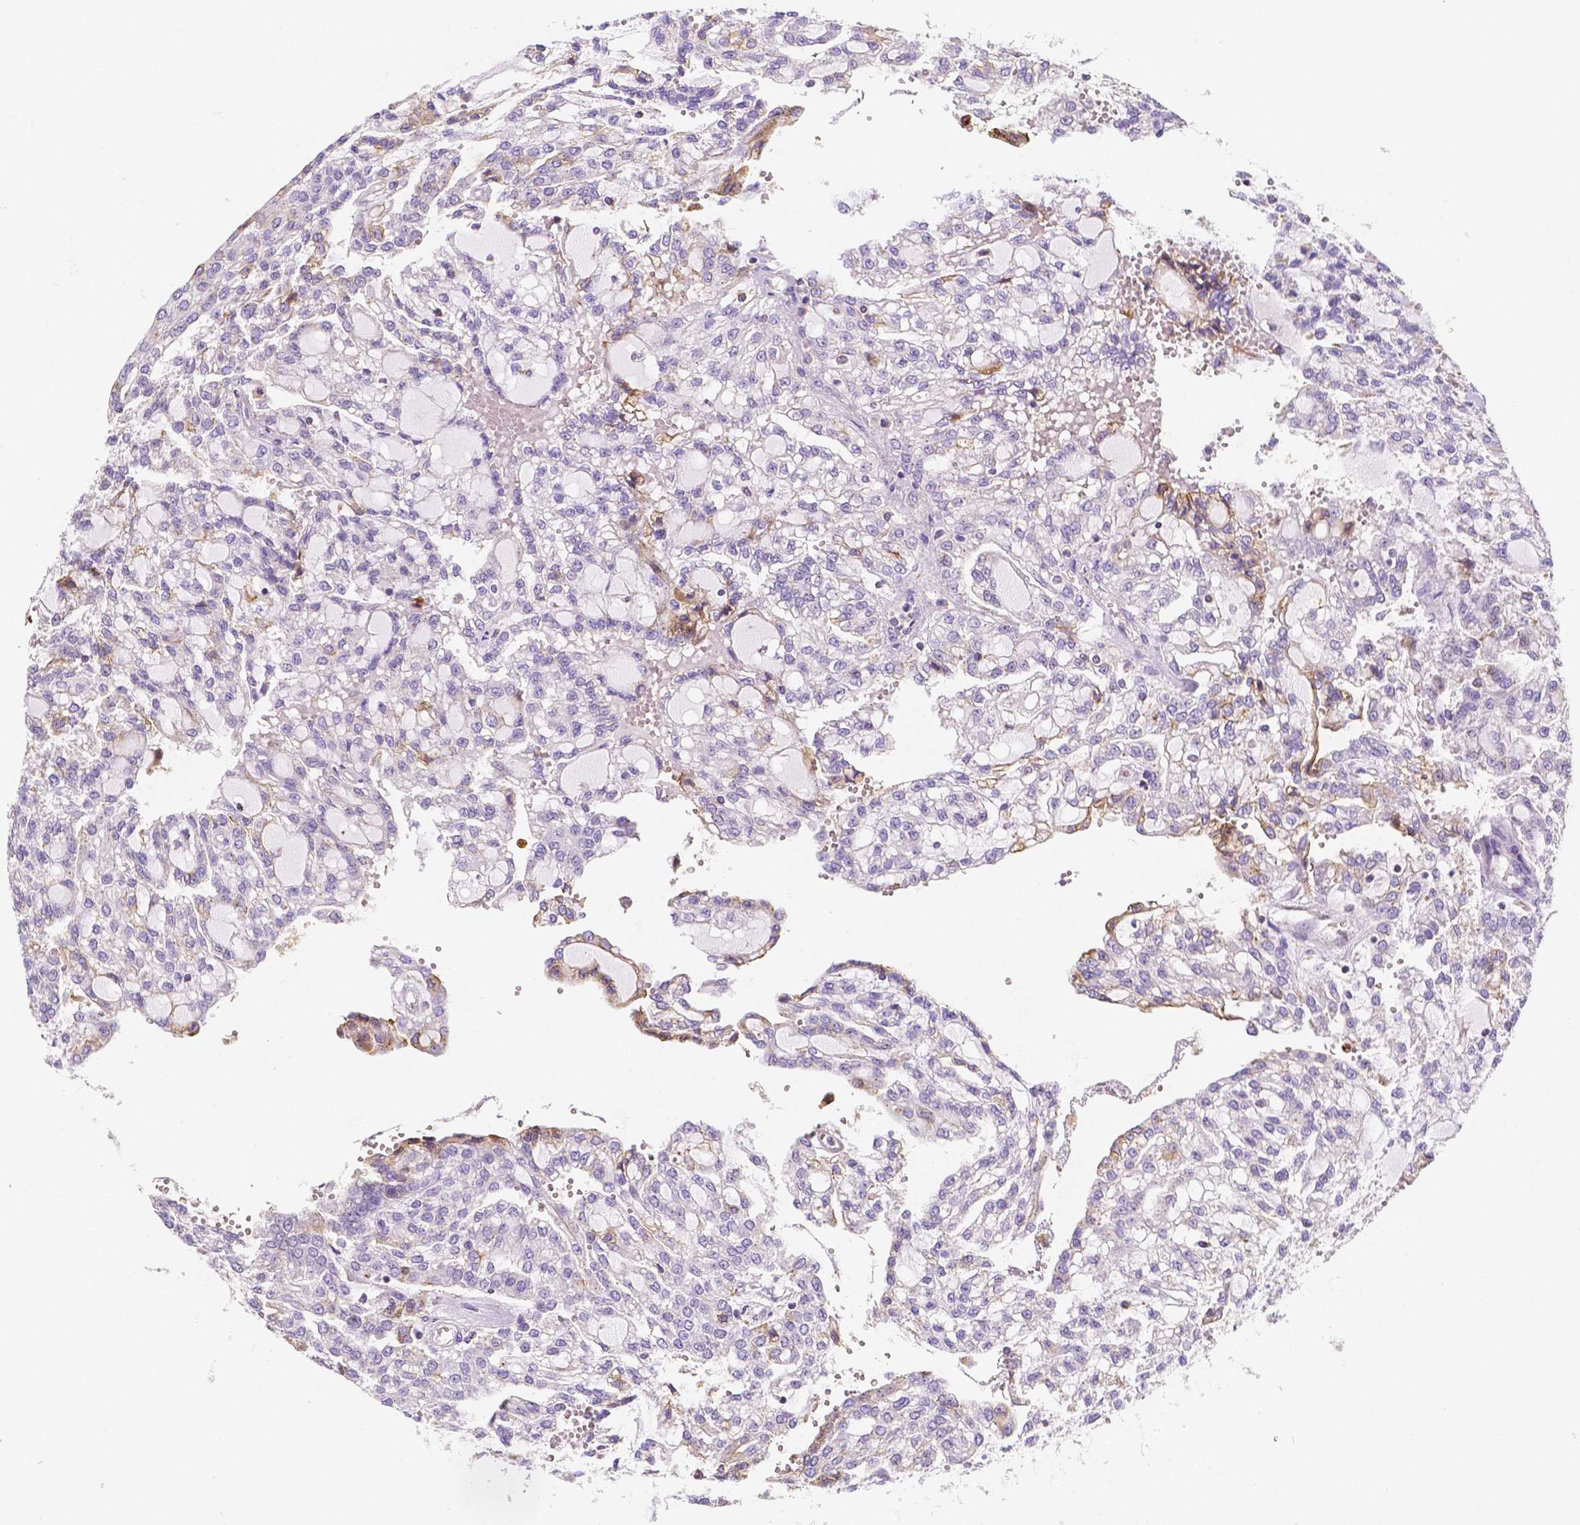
{"staining": {"intensity": "negative", "quantity": "none", "location": "none"}, "tissue": "renal cancer", "cell_type": "Tumor cells", "image_type": "cancer", "snomed": [{"axis": "morphology", "description": "Adenocarcinoma, NOS"}, {"axis": "topography", "description": "Kidney"}], "caption": "Image shows no significant protein expression in tumor cells of renal adenocarcinoma. Brightfield microscopy of IHC stained with DAB (brown) and hematoxylin (blue), captured at high magnification.", "gene": "GABRD", "patient": {"sex": "male", "age": 63}}